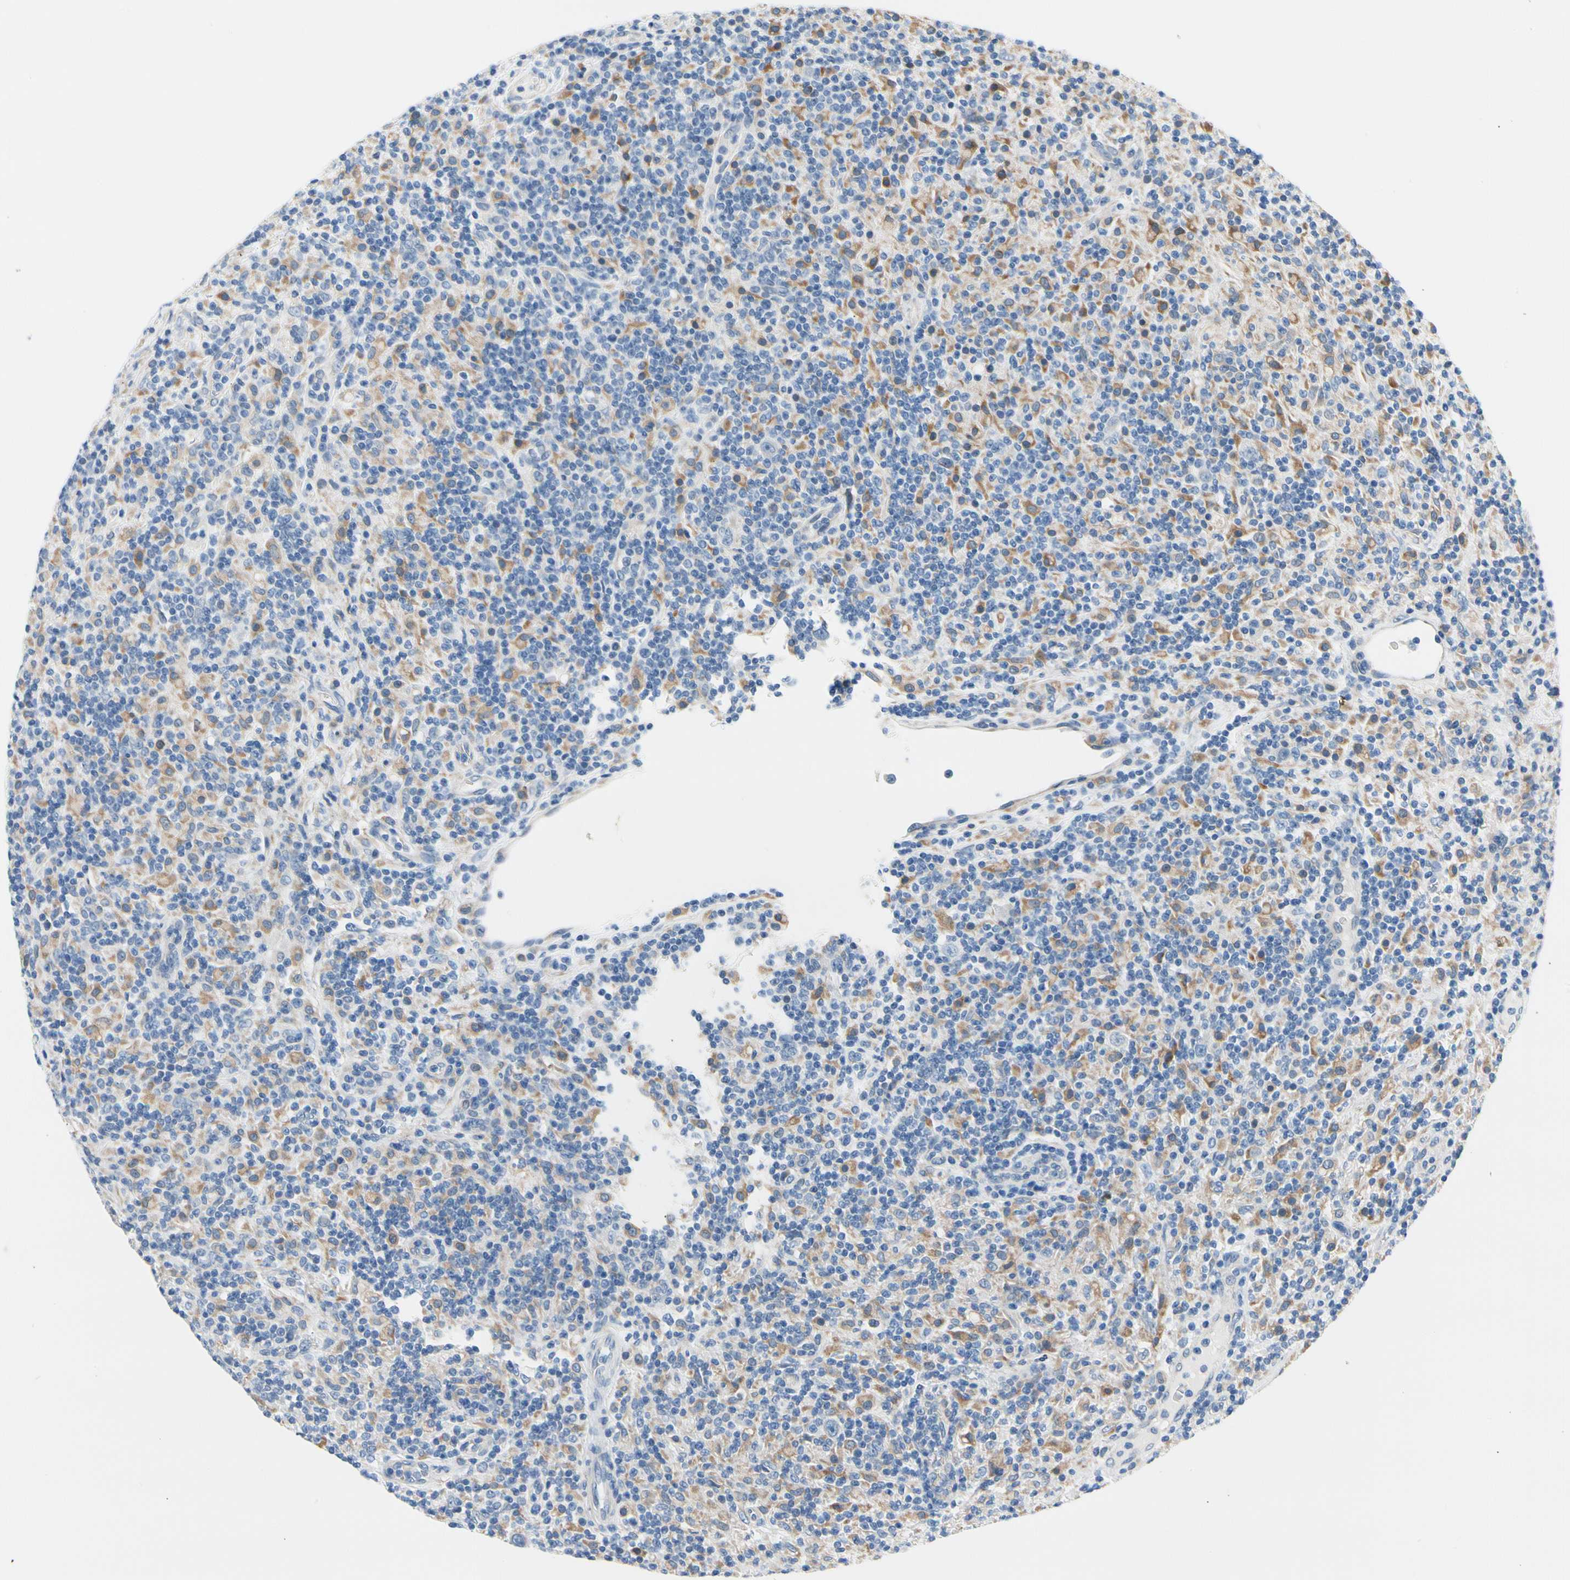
{"staining": {"intensity": "negative", "quantity": "none", "location": "none"}, "tissue": "lymphoma", "cell_type": "Tumor cells", "image_type": "cancer", "snomed": [{"axis": "morphology", "description": "Hodgkin's disease, NOS"}, {"axis": "topography", "description": "Lymph node"}], "caption": "Tumor cells show no significant protein staining in lymphoma. (Stains: DAB immunohistochemistry (IHC) with hematoxylin counter stain, Microscopy: brightfield microscopy at high magnification).", "gene": "STXBP1", "patient": {"sex": "male", "age": 70}}